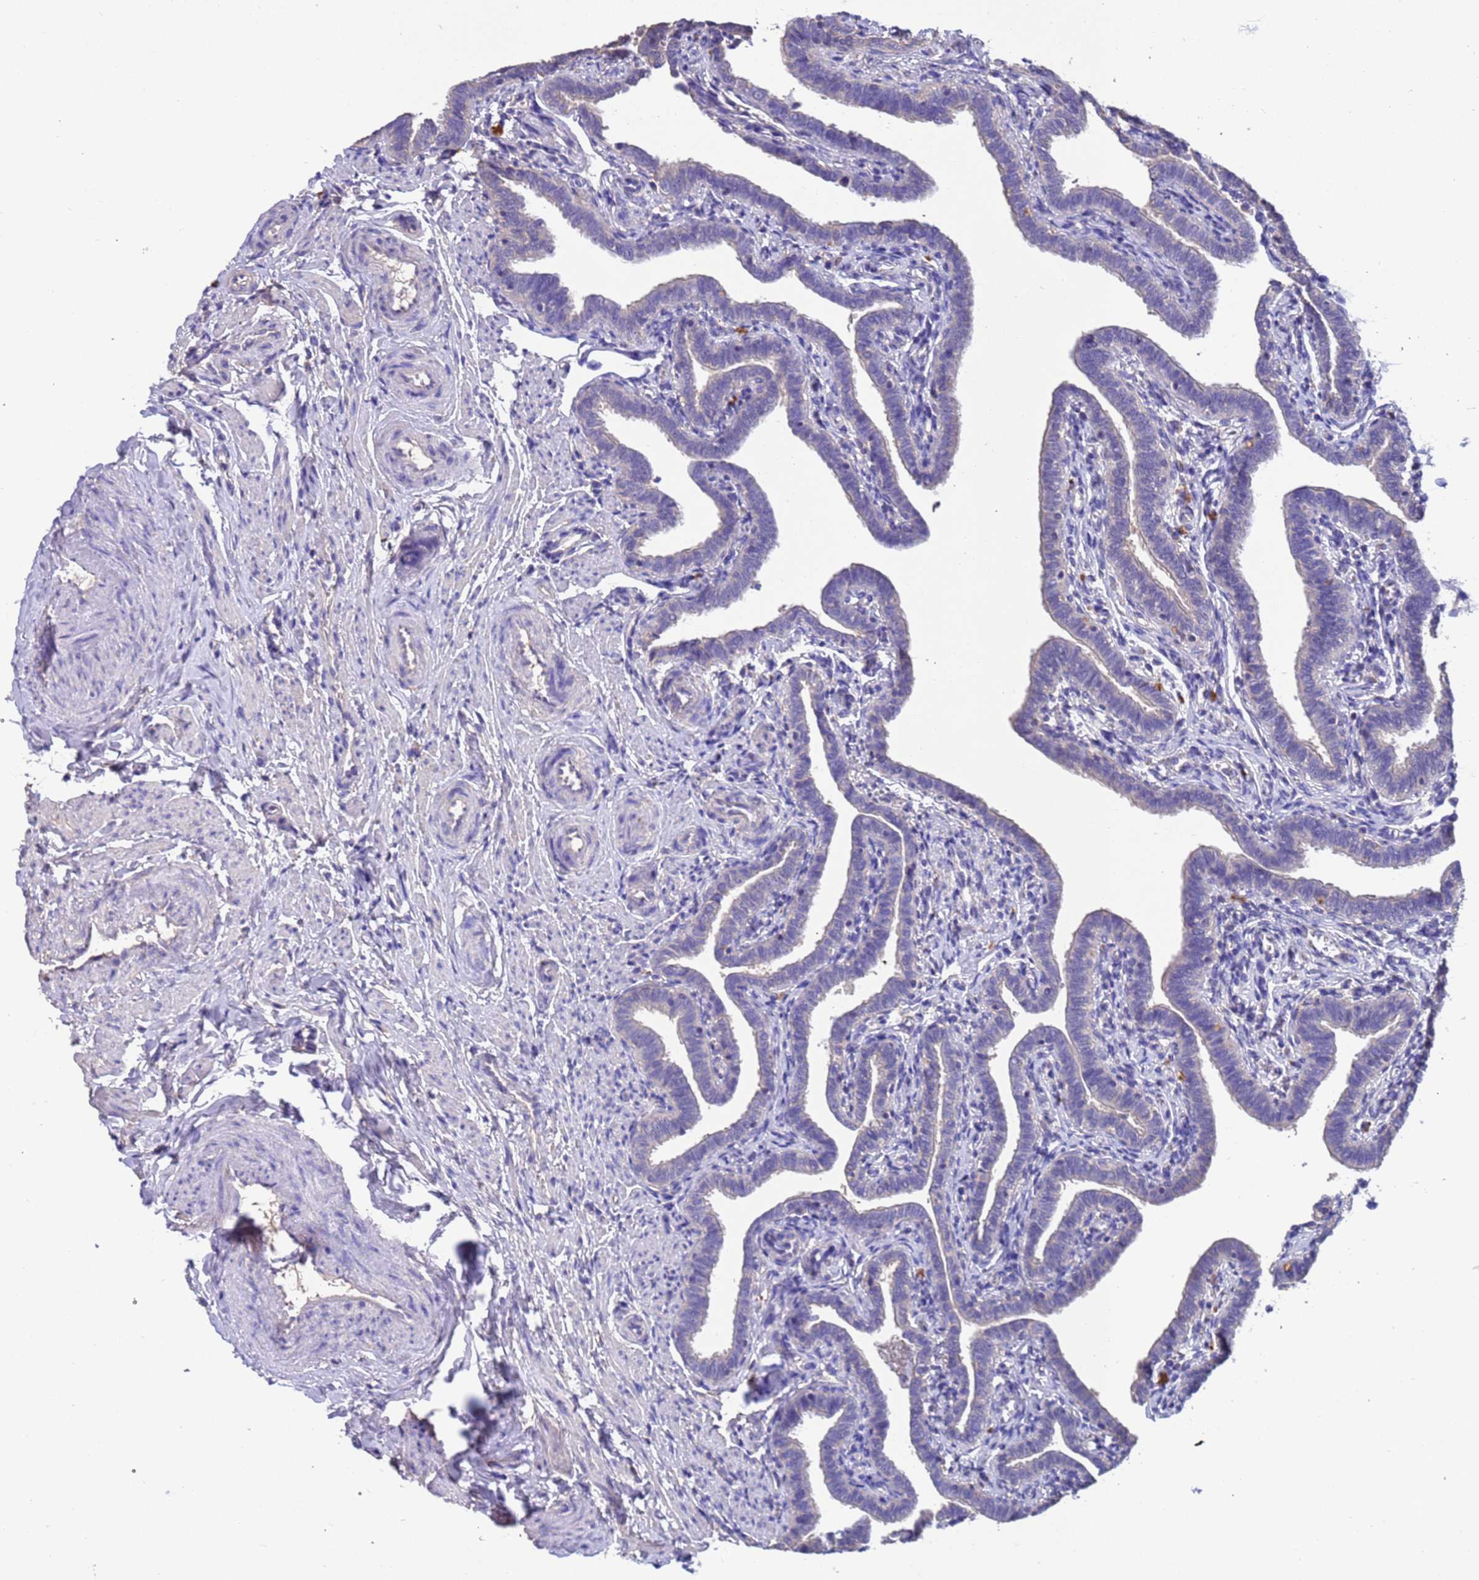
{"staining": {"intensity": "weak", "quantity": "25%-75%", "location": "cytoplasmic/membranous"}, "tissue": "fallopian tube", "cell_type": "Glandular cells", "image_type": "normal", "snomed": [{"axis": "morphology", "description": "Normal tissue, NOS"}, {"axis": "topography", "description": "Fallopian tube"}], "caption": "High-power microscopy captured an immunohistochemistry (IHC) image of benign fallopian tube, revealing weak cytoplasmic/membranous staining in approximately 25%-75% of glandular cells. (Brightfield microscopy of DAB IHC at high magnification).", "gene": "SRL", "patient": {"sex": "female", "age": 36}}